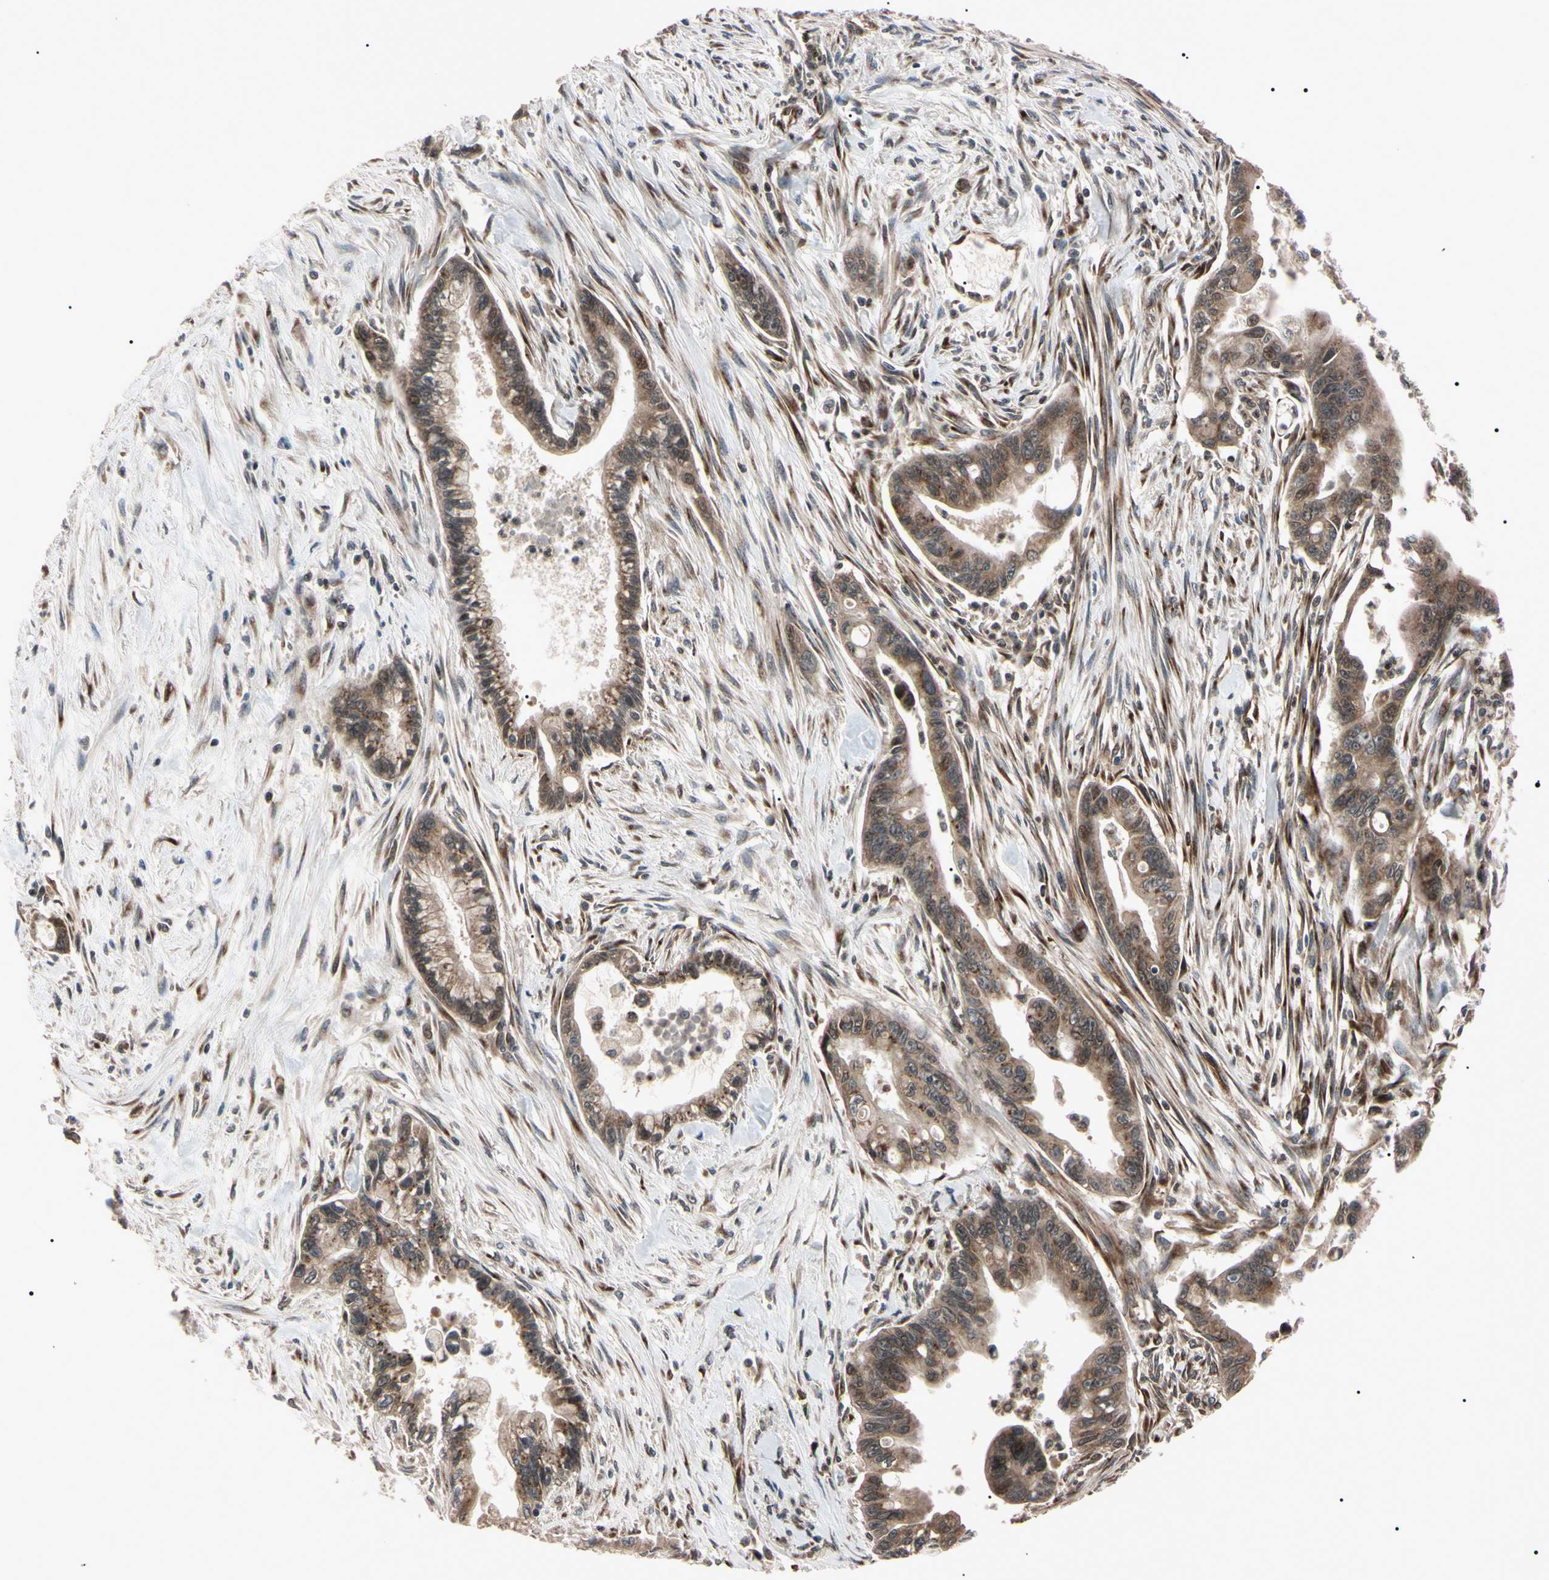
{"staining": {"intensity": "moderate", "quantity": ">75%", "location": "cytoplasmic/membranous,nuclear"}, "tissue": "pancreatic cancer", "cell_type": "Tumor cells", "image_type": "cancer", "snomed": [{"axis": "morphology", "description": "Adenocarcinoma, NOS"}, {"axis": "topography", "description": "Pancreas"}], "caption": "Pancreatic adenocarcinoma stained for a protein (brown) demonstrates moderate cytoplasmic/membranous and nuclear positive positivity in approximately >75% of tumor cells.", "gene": "GUCY1B1", "patient": {"sex": "male", "age": 70}}